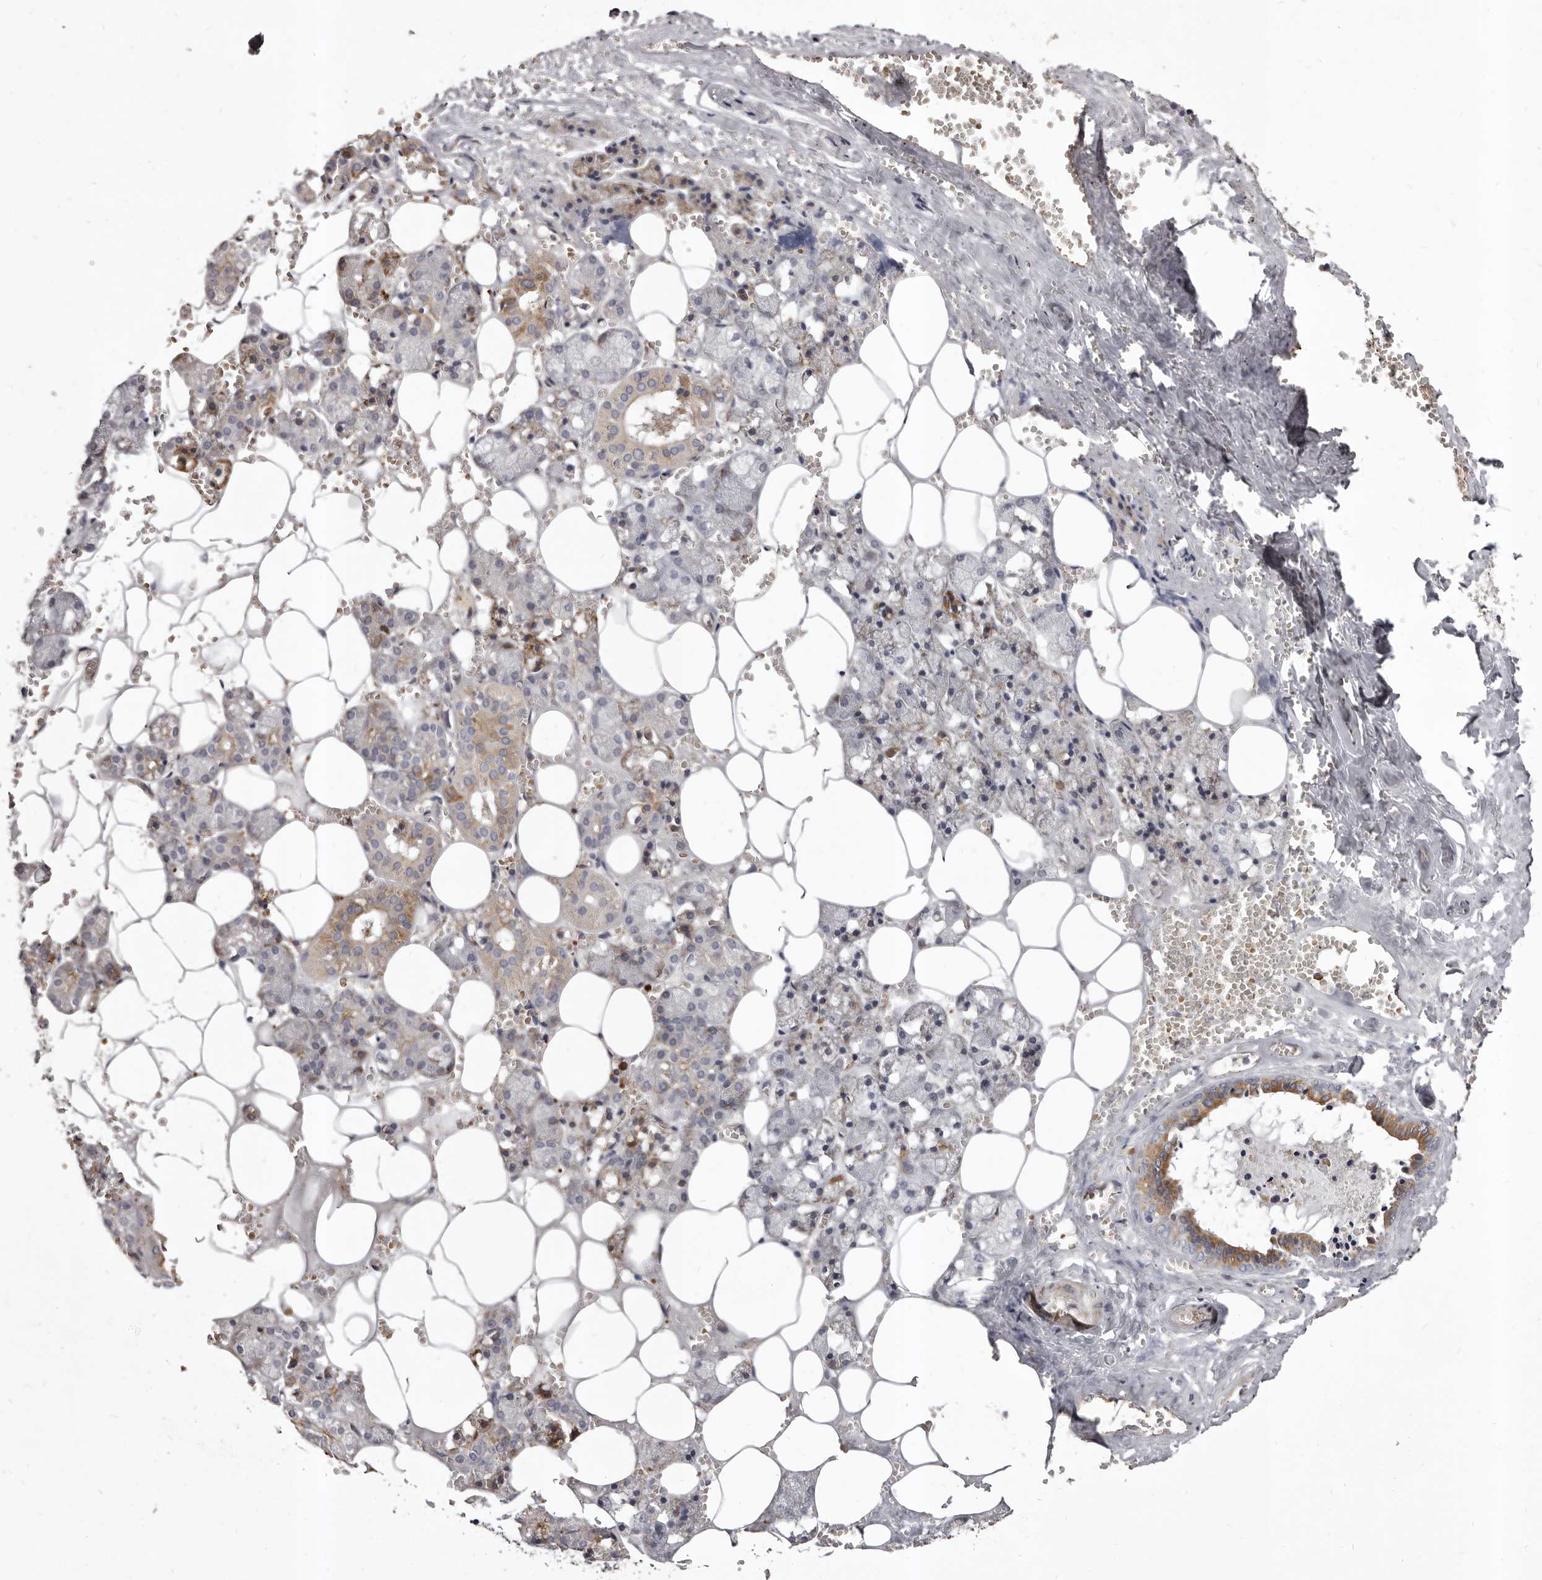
{"staining": {"intensity": "moderate", "quantity": "<25%", "location": "cytoplasmic/membranous"}, "tissue": "salivary gland", "cell_type": "Glandular cells", "image_type": "normal", "snomed": [{"axis": "morphology", "description": "Normal tissue, NOS"}, {"axis": "topography", "description": "Salivary gland"}], "caption": "Unremarkable salivary gland displays moderate cytoplasmic/membranous staining in about <25% of glandular cells Using DAB (3,3'-diaminobenzidine) (brown) and hematoxylin (blue) stains, captured at high magnification using brightfield microscopy..", "gene": "ALPK1", "patient": {"sex": "male", "age": 62}}